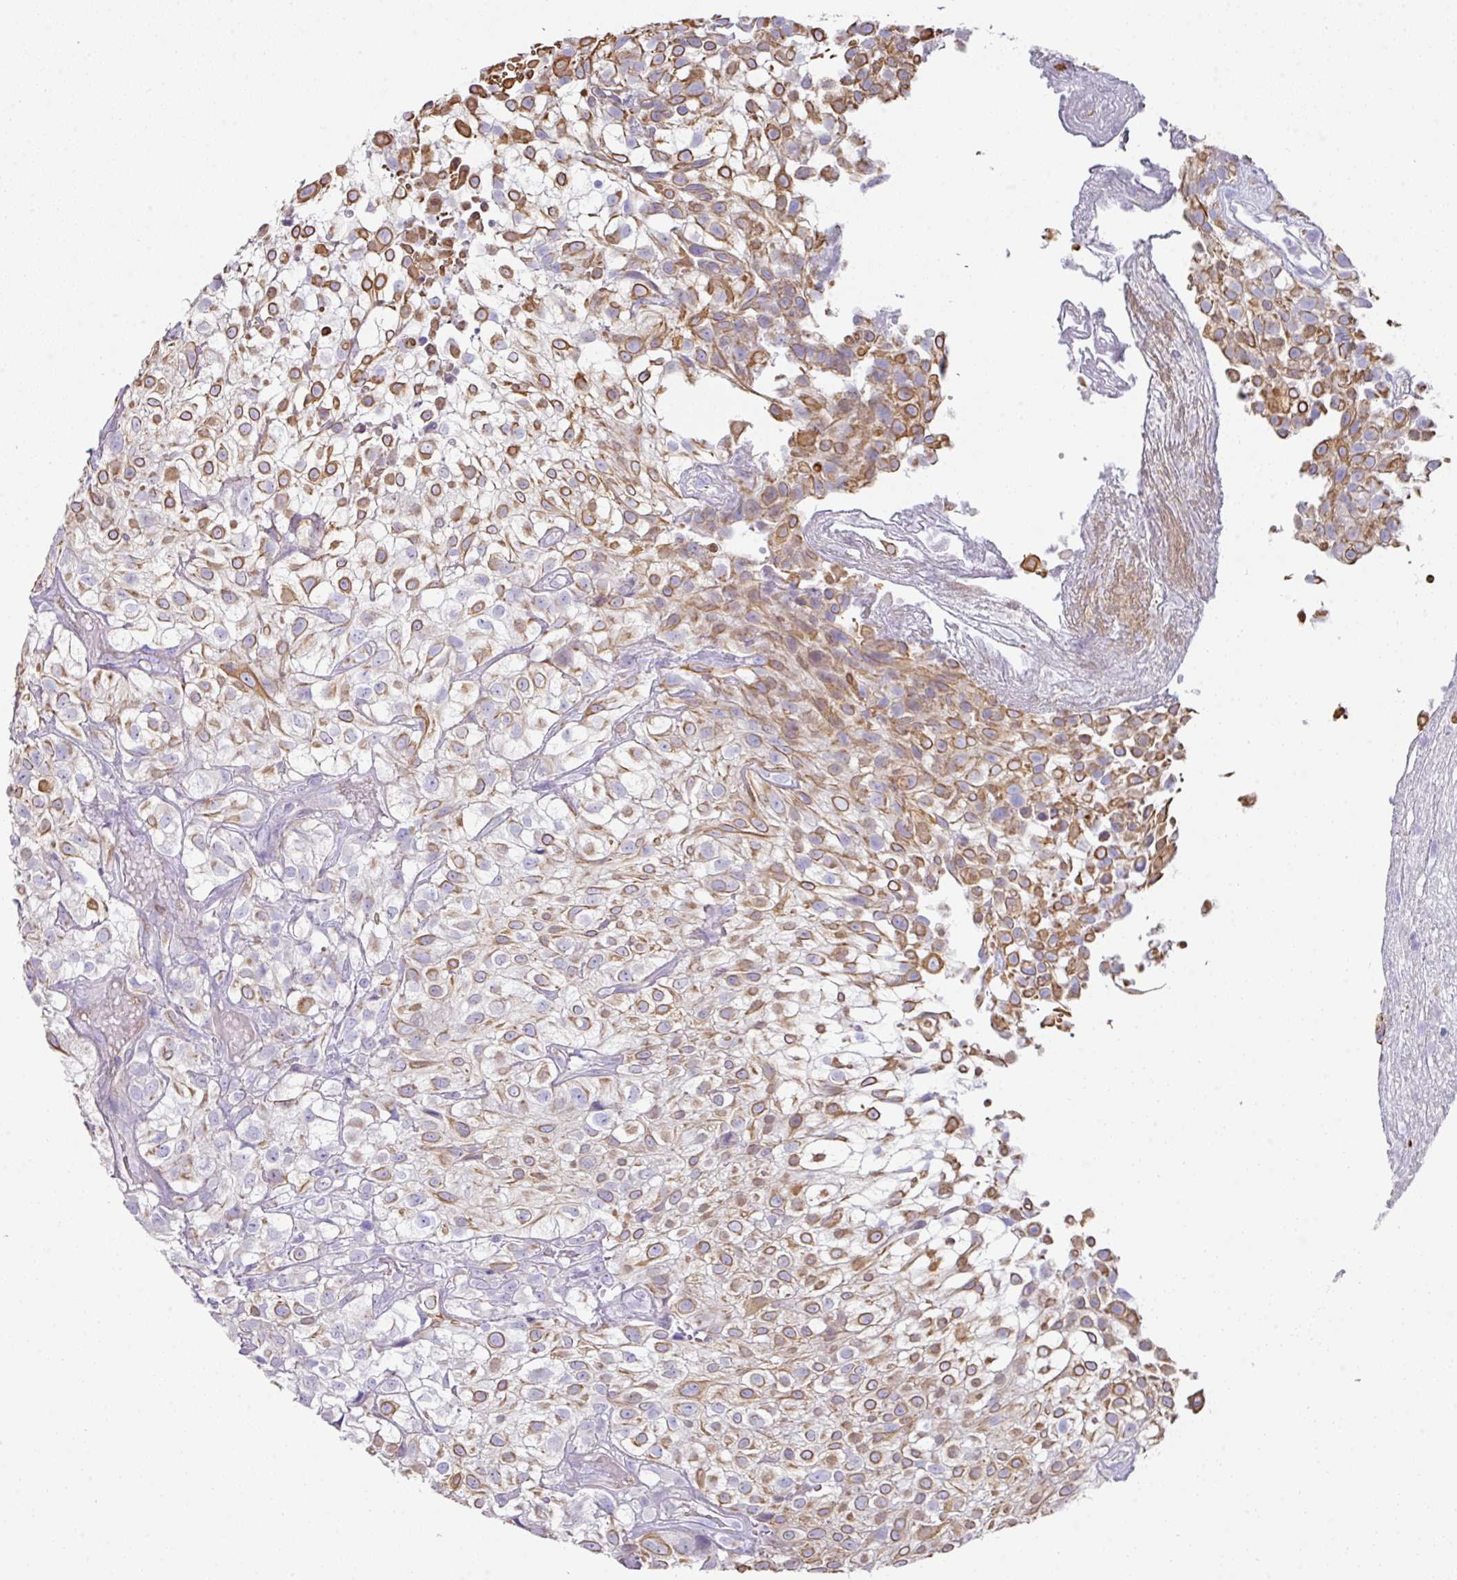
{"staining": {"intensity": "moderate", "quantity": "25%-75%", "location": "cytoplasmic/membranous"}, "tissue": "urothelial cancer", "cell_type": "Tumor cells", "image_type": "cancer", "snomed": [{"axis": "morphology", "description": "Urothelial carcinoma, High grade"}, {"axis": "topography", "description": "Urinary bladder"}], "caption": "Protein staining of urothelial cancer tissue shows moderate cytoplasmic/membranous expression in approximately 25%-75% of tumor cells. (DAB (3,3'-diaminobenzidine) IHC, brown staining for protein, blue staining for nuclei).", "gene": "TARM1", "patient": {"sex": "male", "age": 56}}